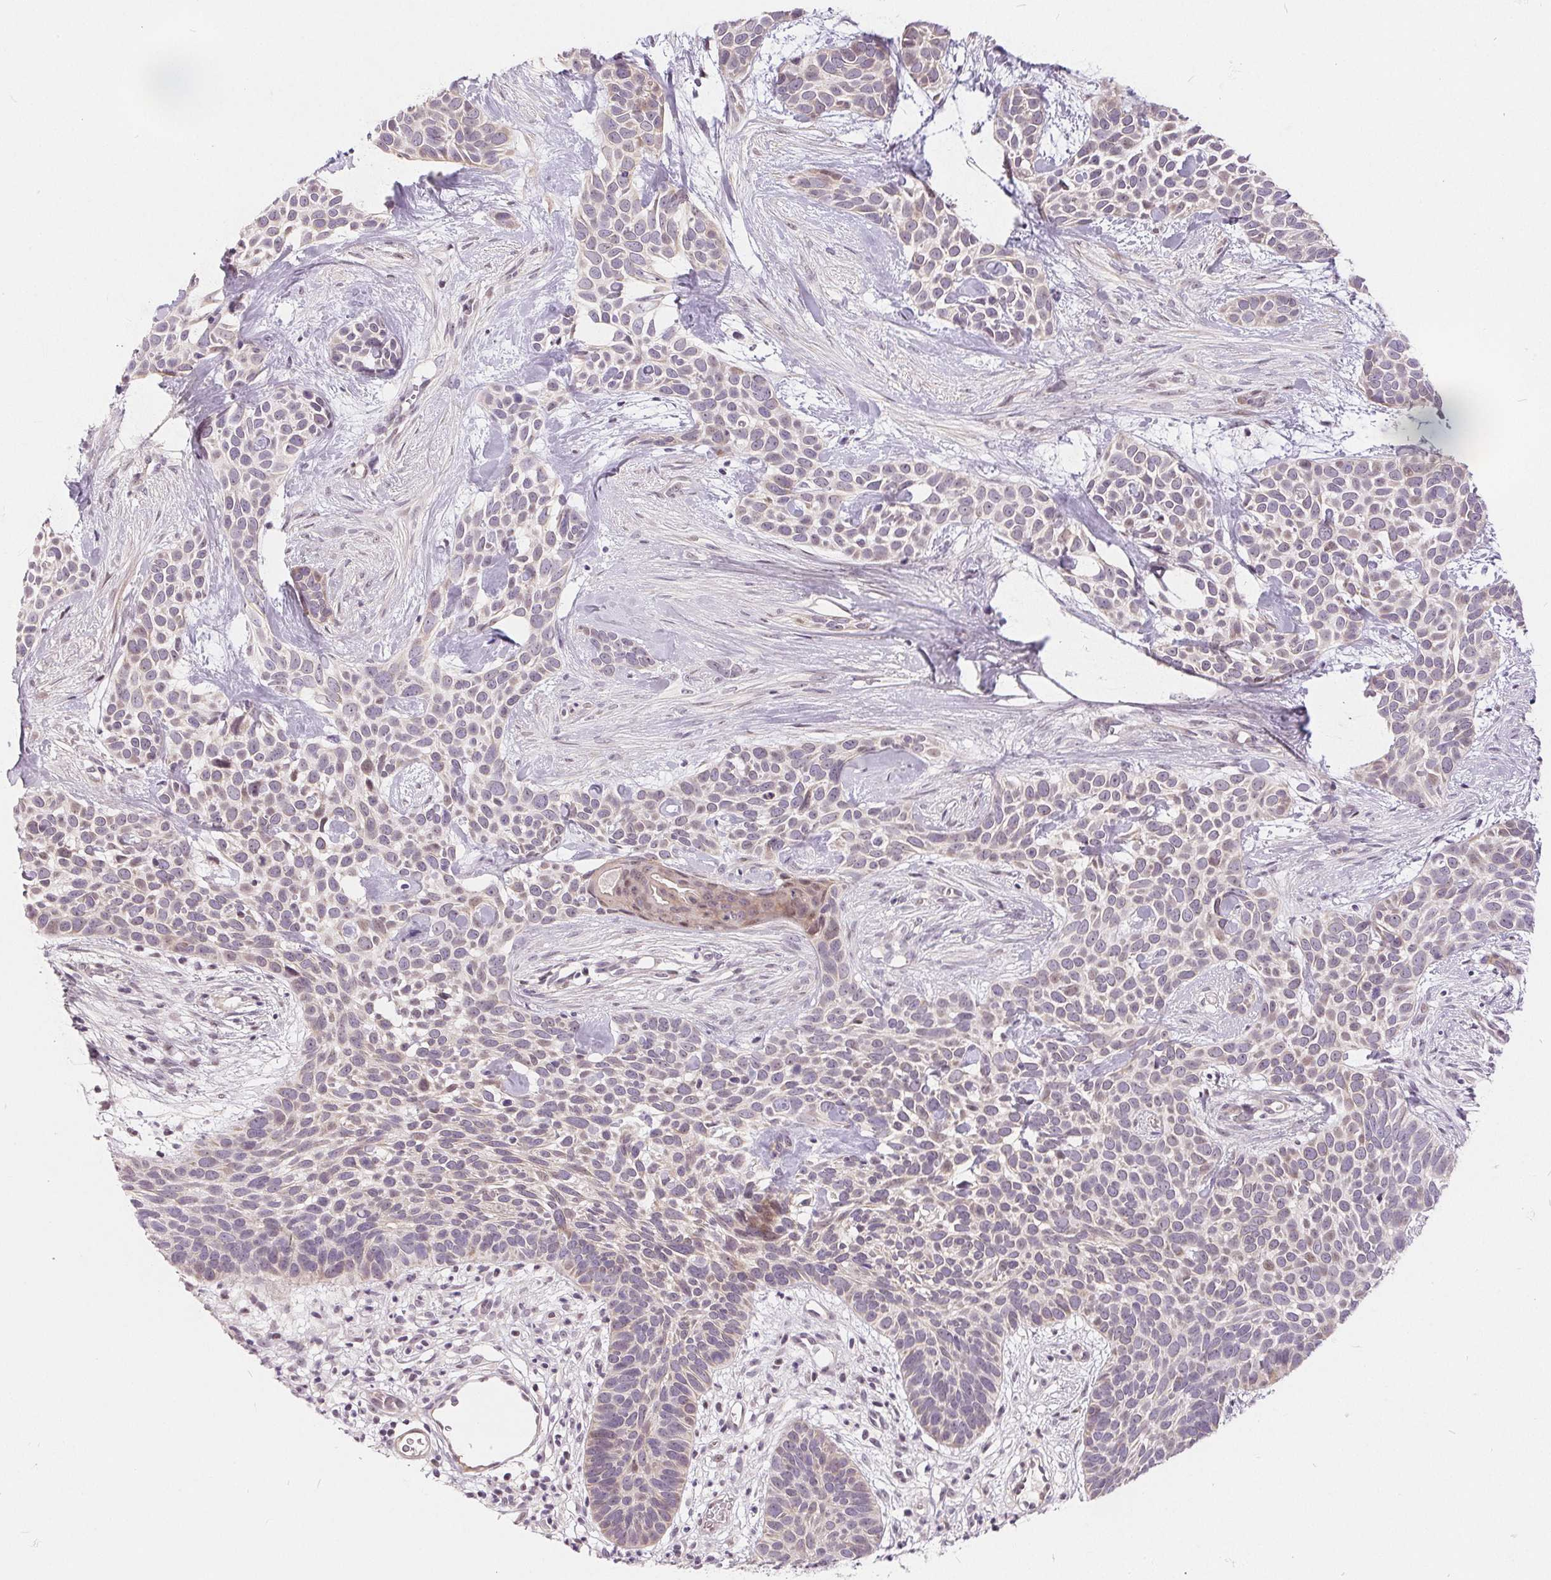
{"staining": {"intensity": "negative", "quantity": "none", "location": "none"}, "tissue": "skin cancer", "cell_type": "Tumor cells", "image_type": "cancer", "snomed": [{"axis": "morphology", "description": "Basal cell carcinoma"}, {"axis": "topography", "description": "Skin"}], "caption": "This is an immunohistochemistry (IHC) photomicrograph of skin cancer. There is no positivity in tumor cells.", "gene": "NRG2", "patient": {"sex": "male", "age": 69}}